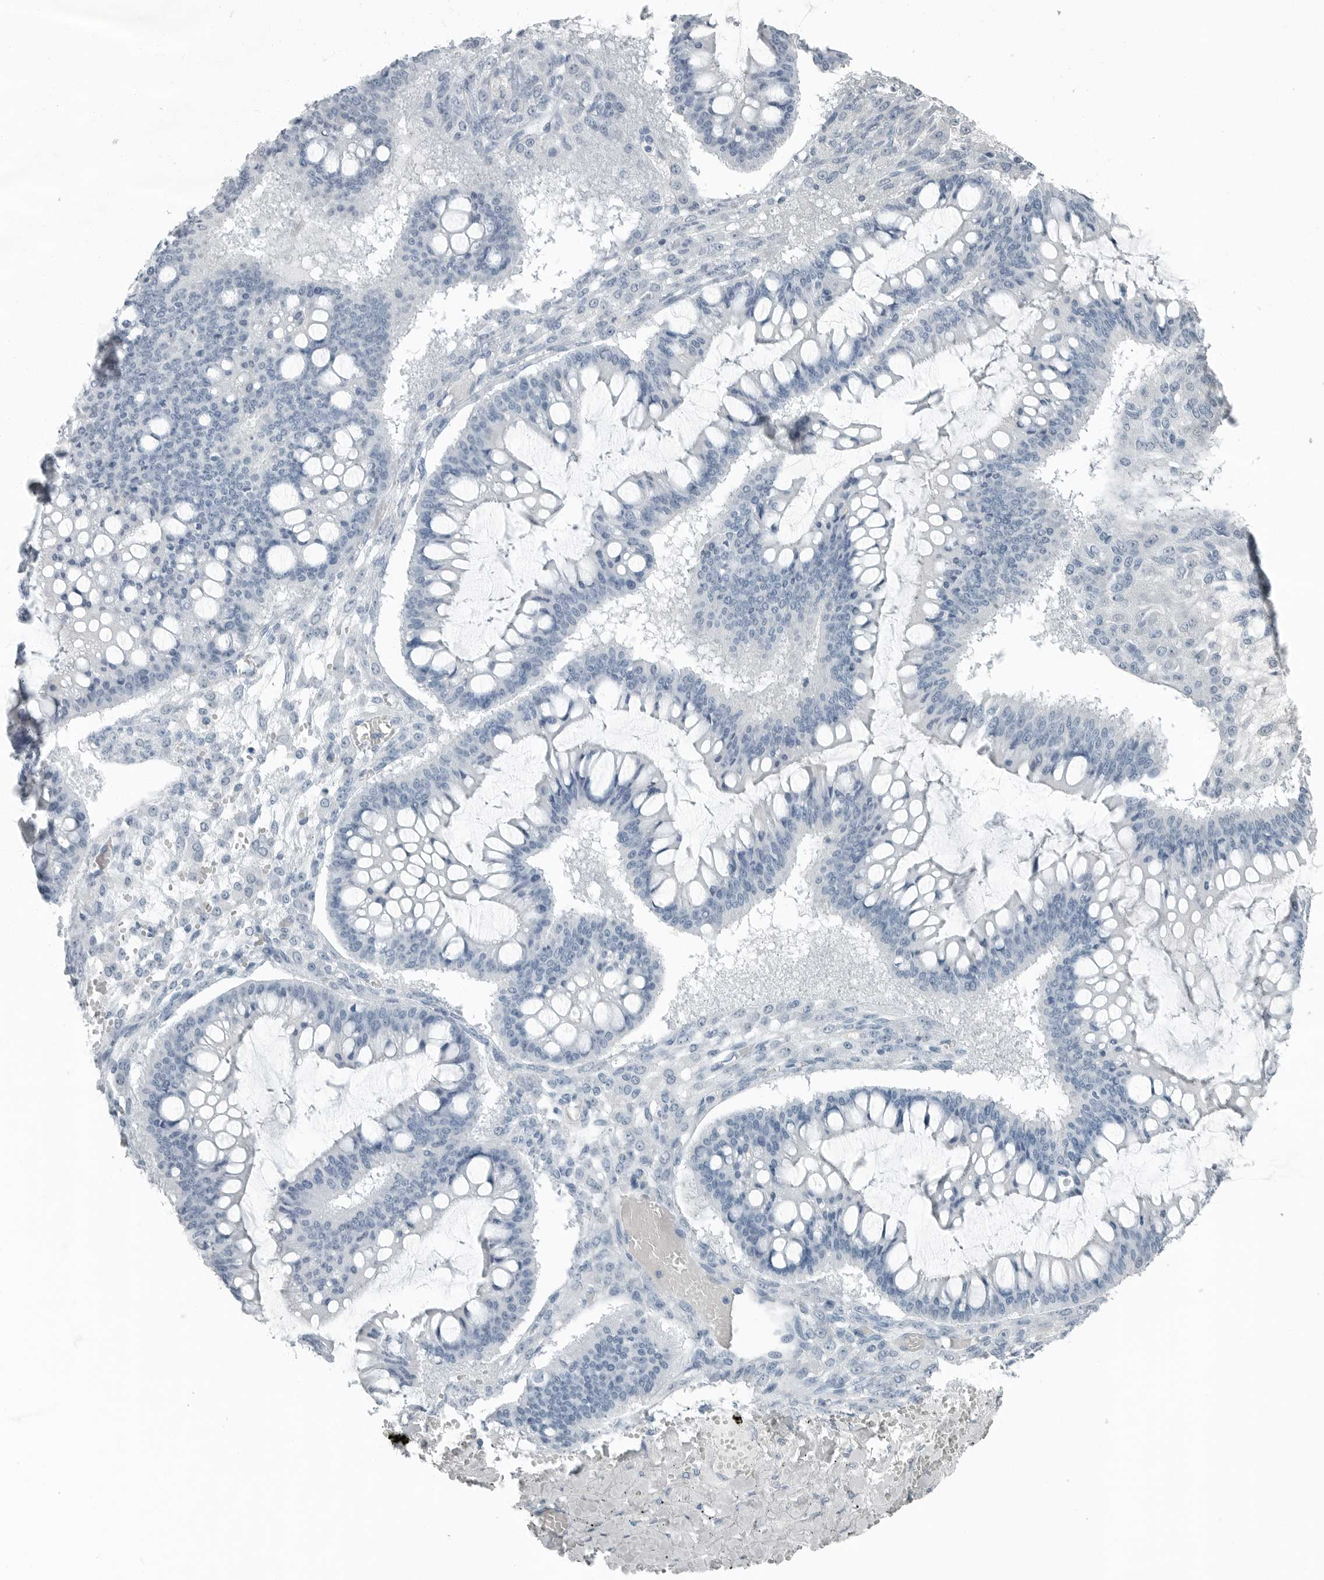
{"staining": {"intensity": "negative", "quantity": "none", "location": "none"}, "tissue": "ovarian cancer", "cell_type": "Tumor cells", "image_type": "cancer", "snomed": [{"axis": "morphology", "description": "Cystadenocarcinoma, mucinous, NOS"}, {"axis": "topography", "description": "Ovary"}], "caption": "The immunohistochemistry (IHC) image has no significant expression in tumor cells of ovarian cancer (mucinous cystadenocarcinoma) tissue.", "gene": "FABP6", "patient": {"sex": "female", "age": 73}}